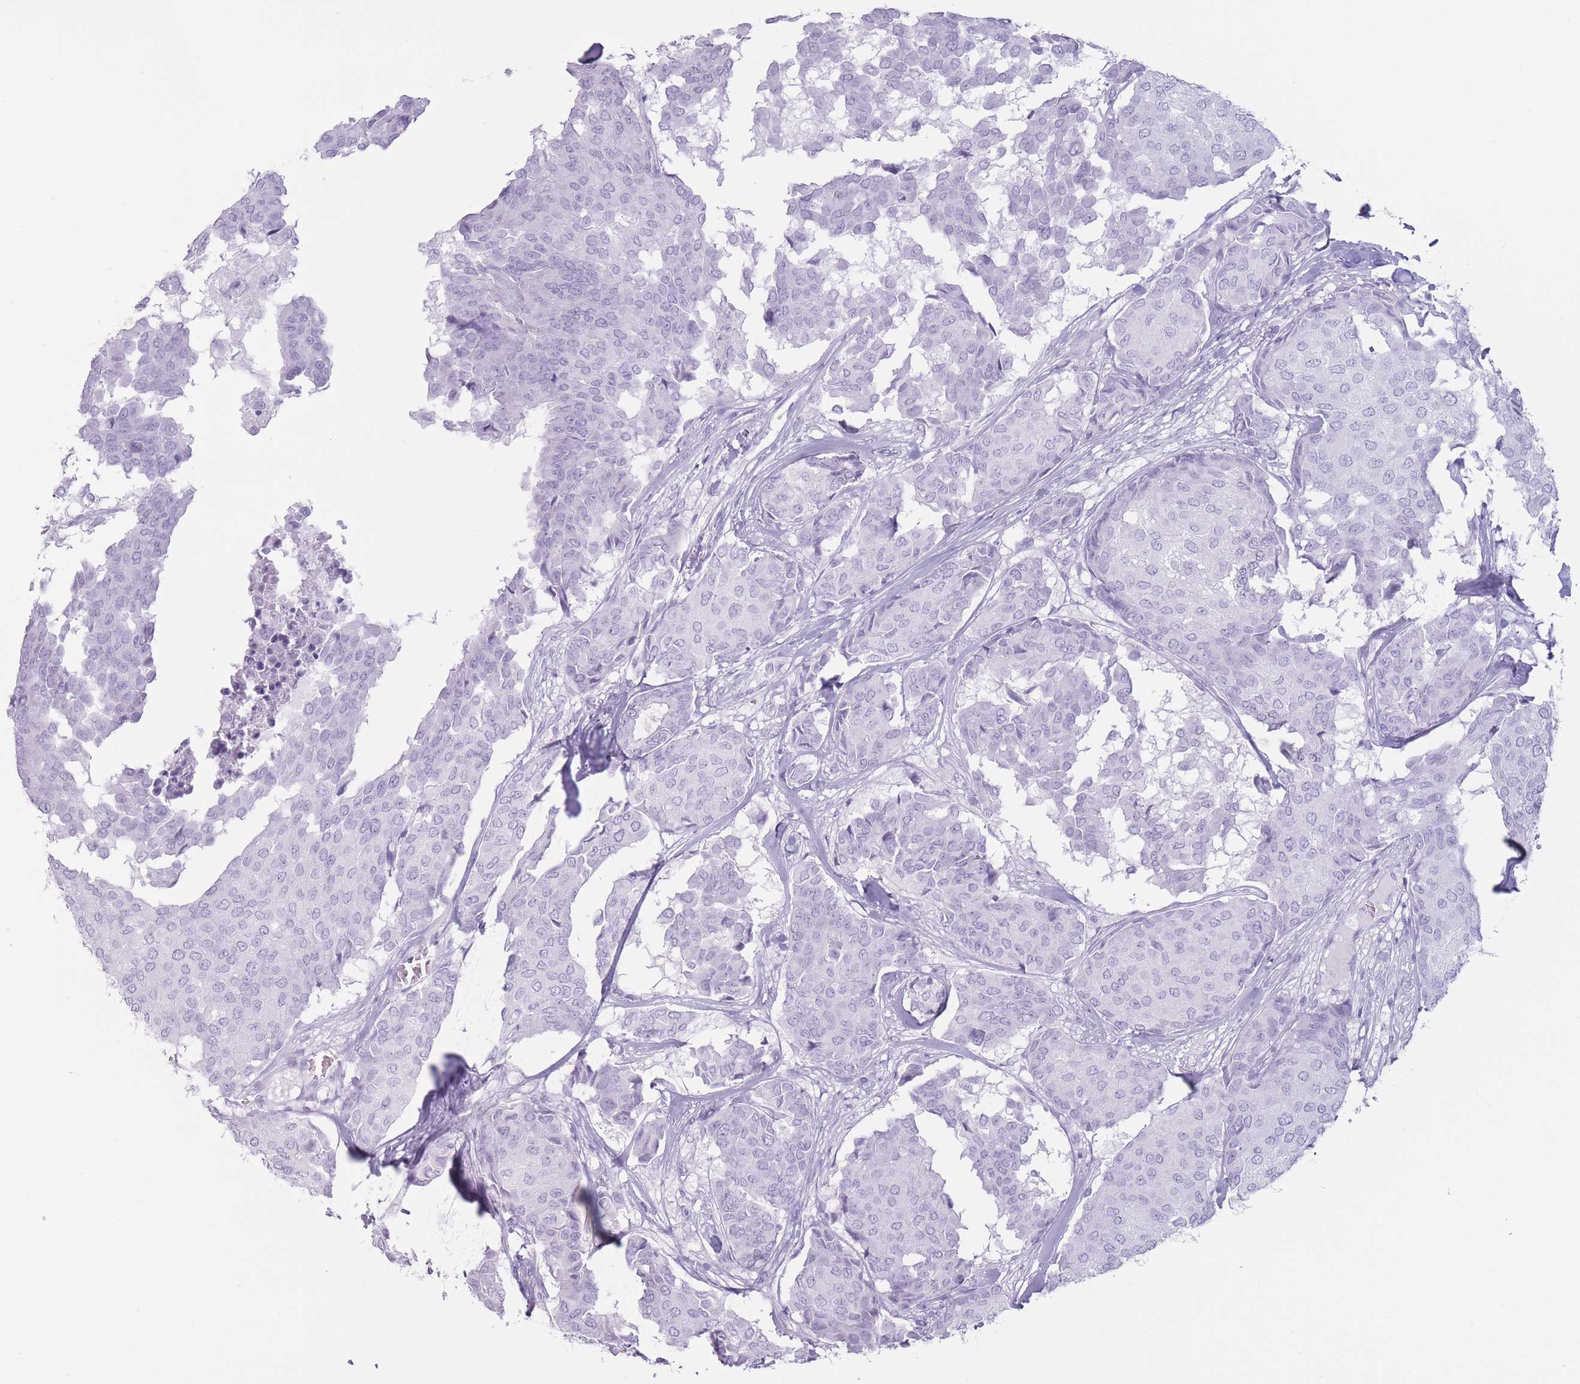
{"staining": {"intensity": "negative", "quantity": "none", "location": "none"}, "tissue": "breast cancer", "cell_type": "Tumor cells", "image_type": "cancer", "snomed": [{"axis": "morphology", "description": "Duct carcinoma"}, {"axis": "topography", "description": "Breast"}], "caption": "A photomicrograph of breast cancer (invasive ductal carcinoma) stained for a protein shows no brown staining in tumor cells. (Brightfield microscopy of DAB IHC at high magnification).", "gene": "PNMA3", "patient": {"sex": "female", "age": 75}}